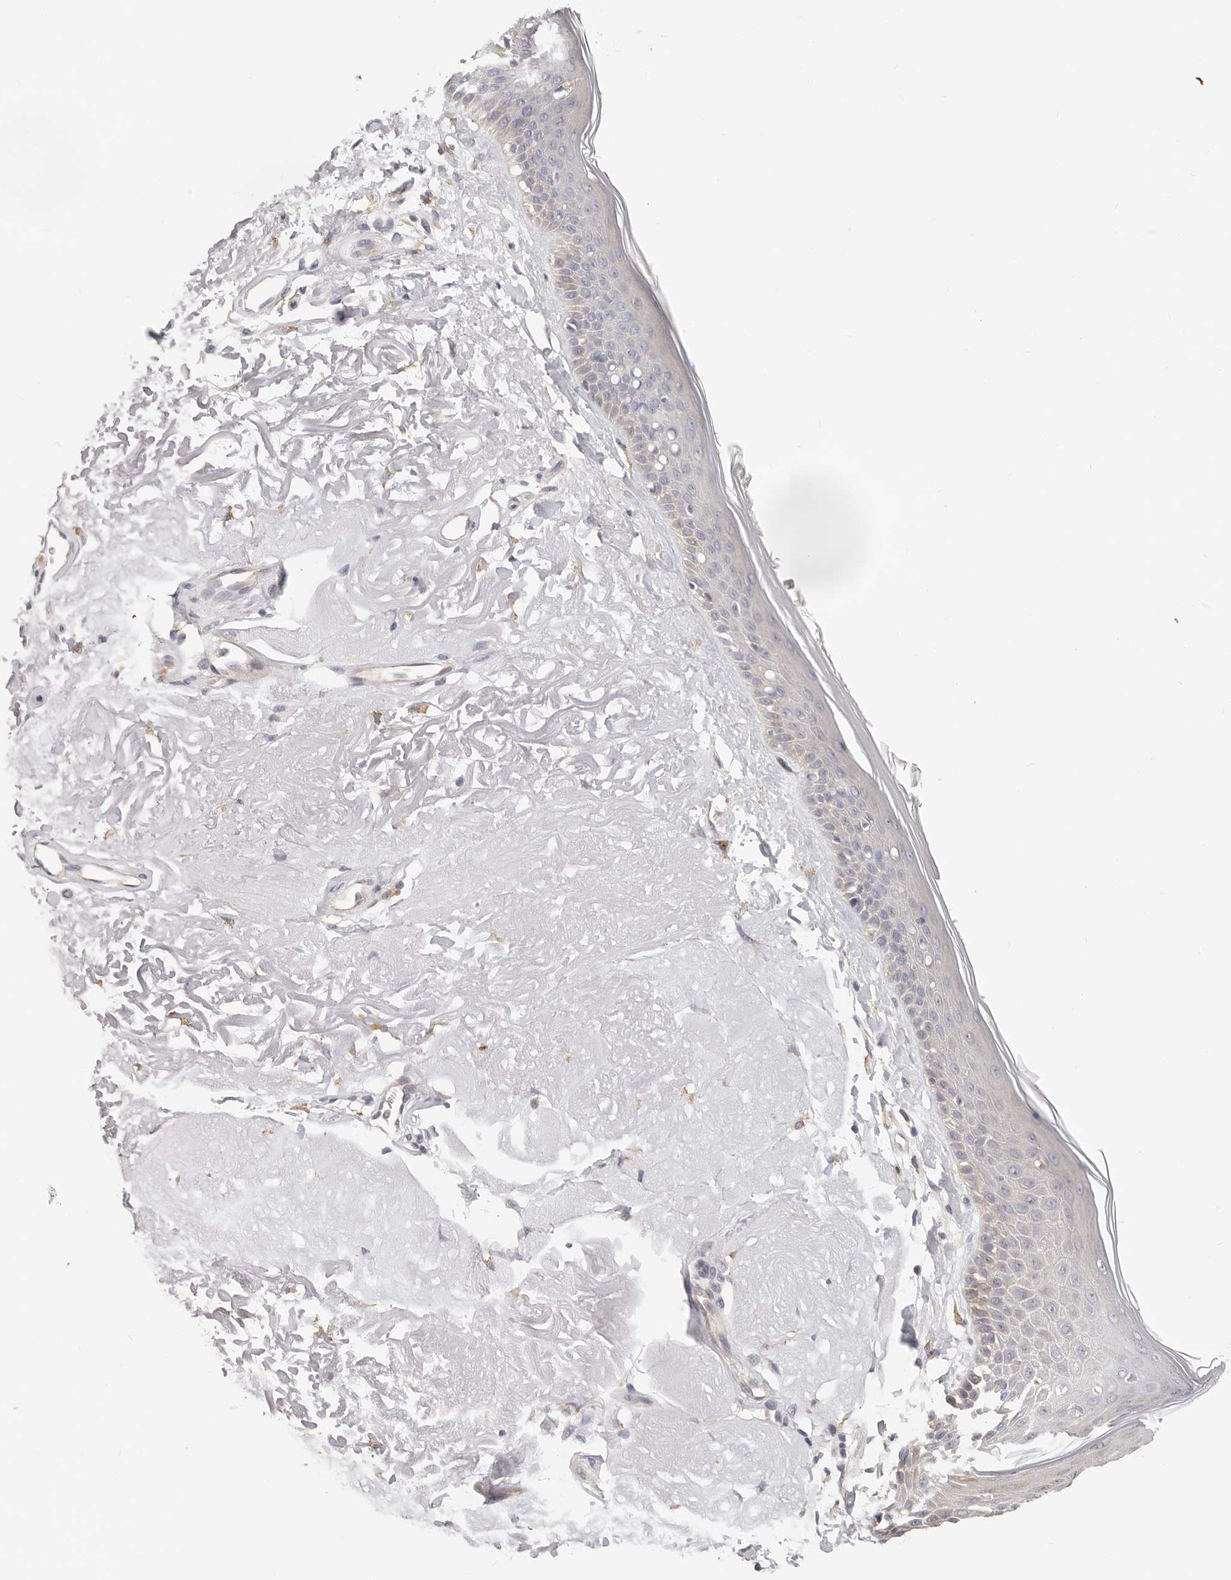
{"staining": {"intensity": "negative", "quantity": "none", "location": "none"}, "tissue": "skin", "cell_type": "Fibroblasts", "image_type": "normal", "snomed": [{"axis": "morphology", "description": "Normal tissue, NOS"}, {"axis": "topography", "description": "Skin"}, {"axis": "topography", "description": "Skeletal muscle"}], "caption": "DAB immunohistochemical staining of normal skin shows no significant staining in fibroblasts.", "gene": "AFDN", "patient": {"sex": "male", "age": 83}}